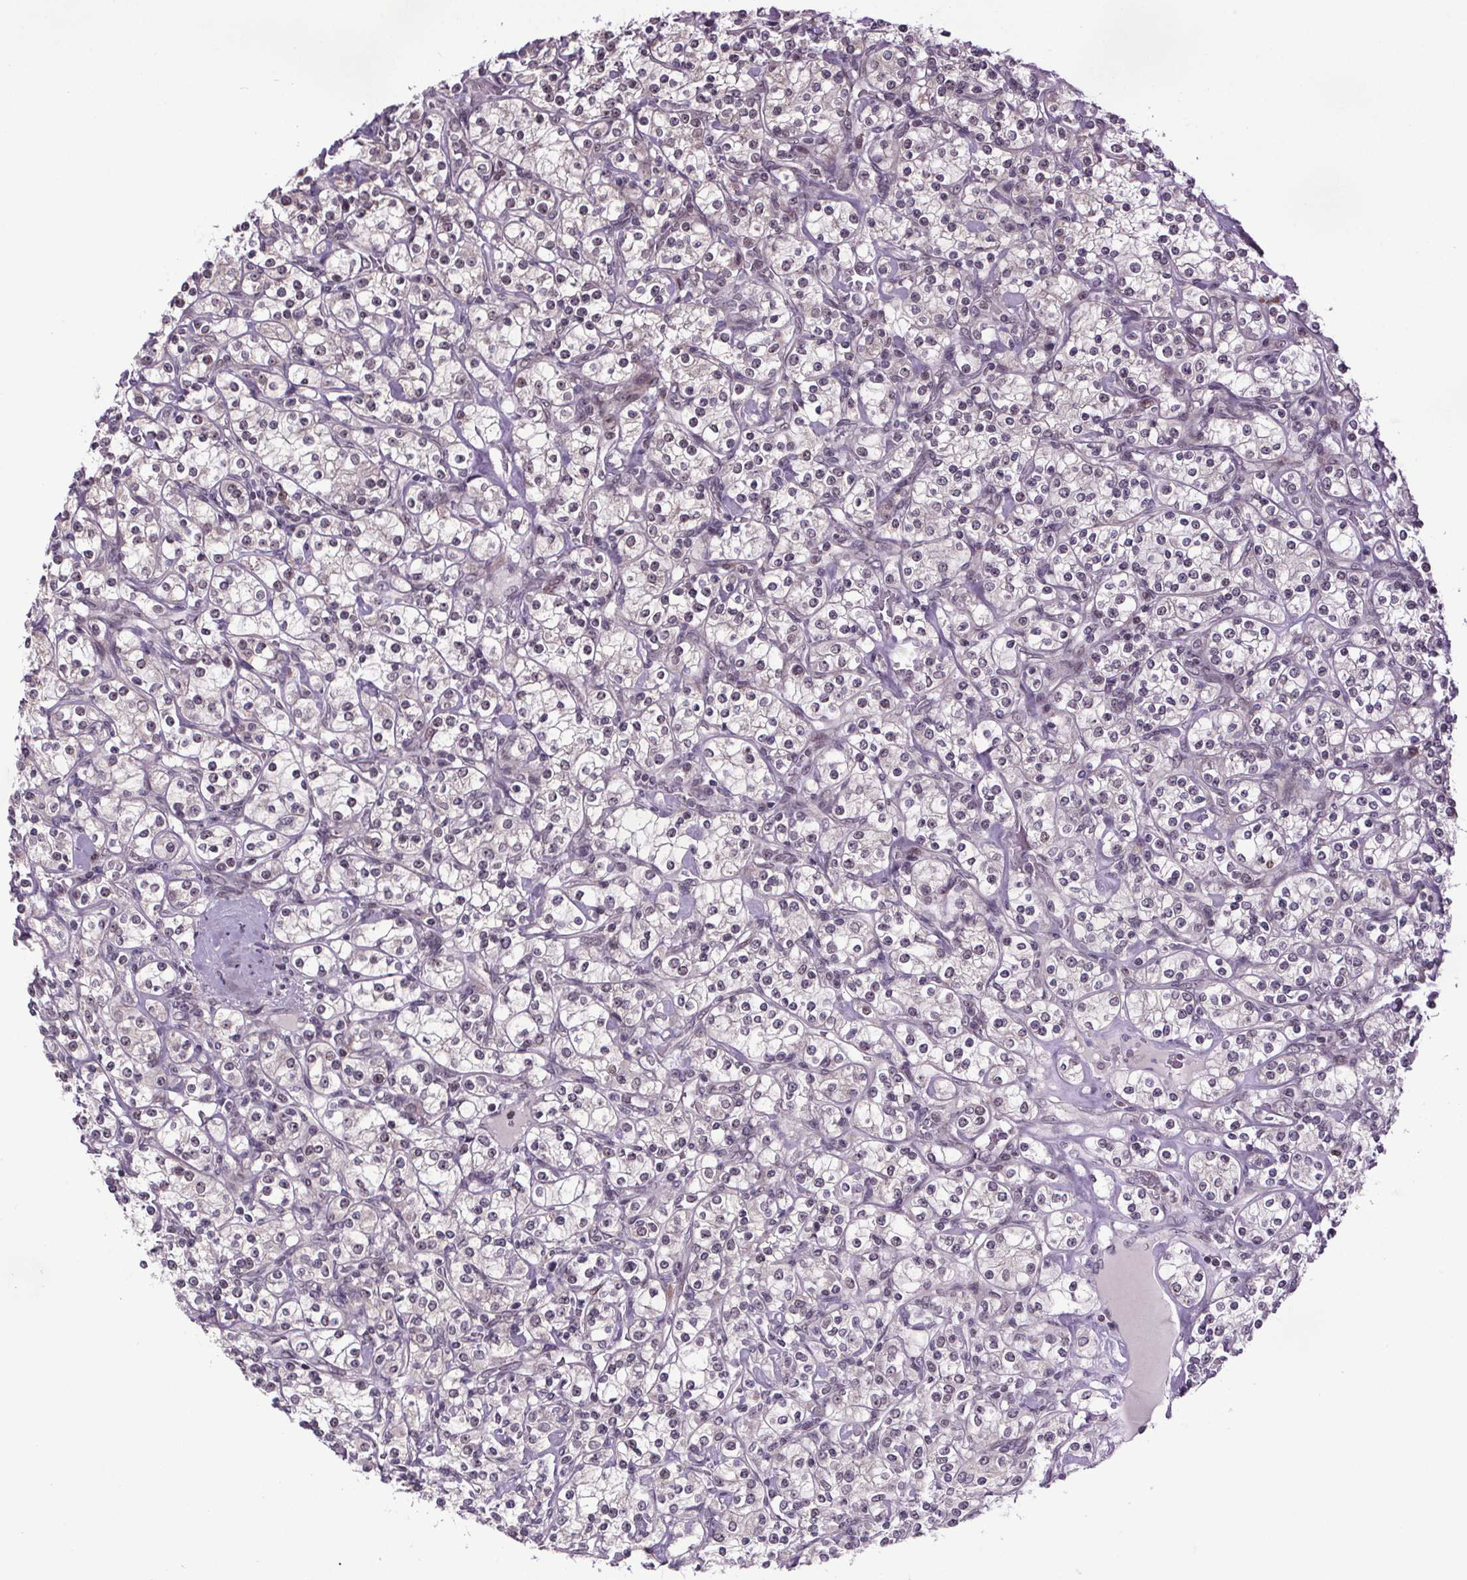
{"staining": {"intensity": "negative", "quantity": "none", "location": "none"}, "tissue": "renal cancer", "cell_type": "Tumor cells", "image_type": "cancer", "snomed": [{"axis": "morphology", "description": "Adenocarcinoma, NOS"}, {"axis": "topography", "description": "Kidney"}], "caption": "Renal cancer was stained to show a protein in brown. There is no significant staining in tumor cells. (DAB IHC visualized using brightfield microscopy, high magnification).", "gene": "ATMIN", "patient": {"sex": "male", "age": 77}}